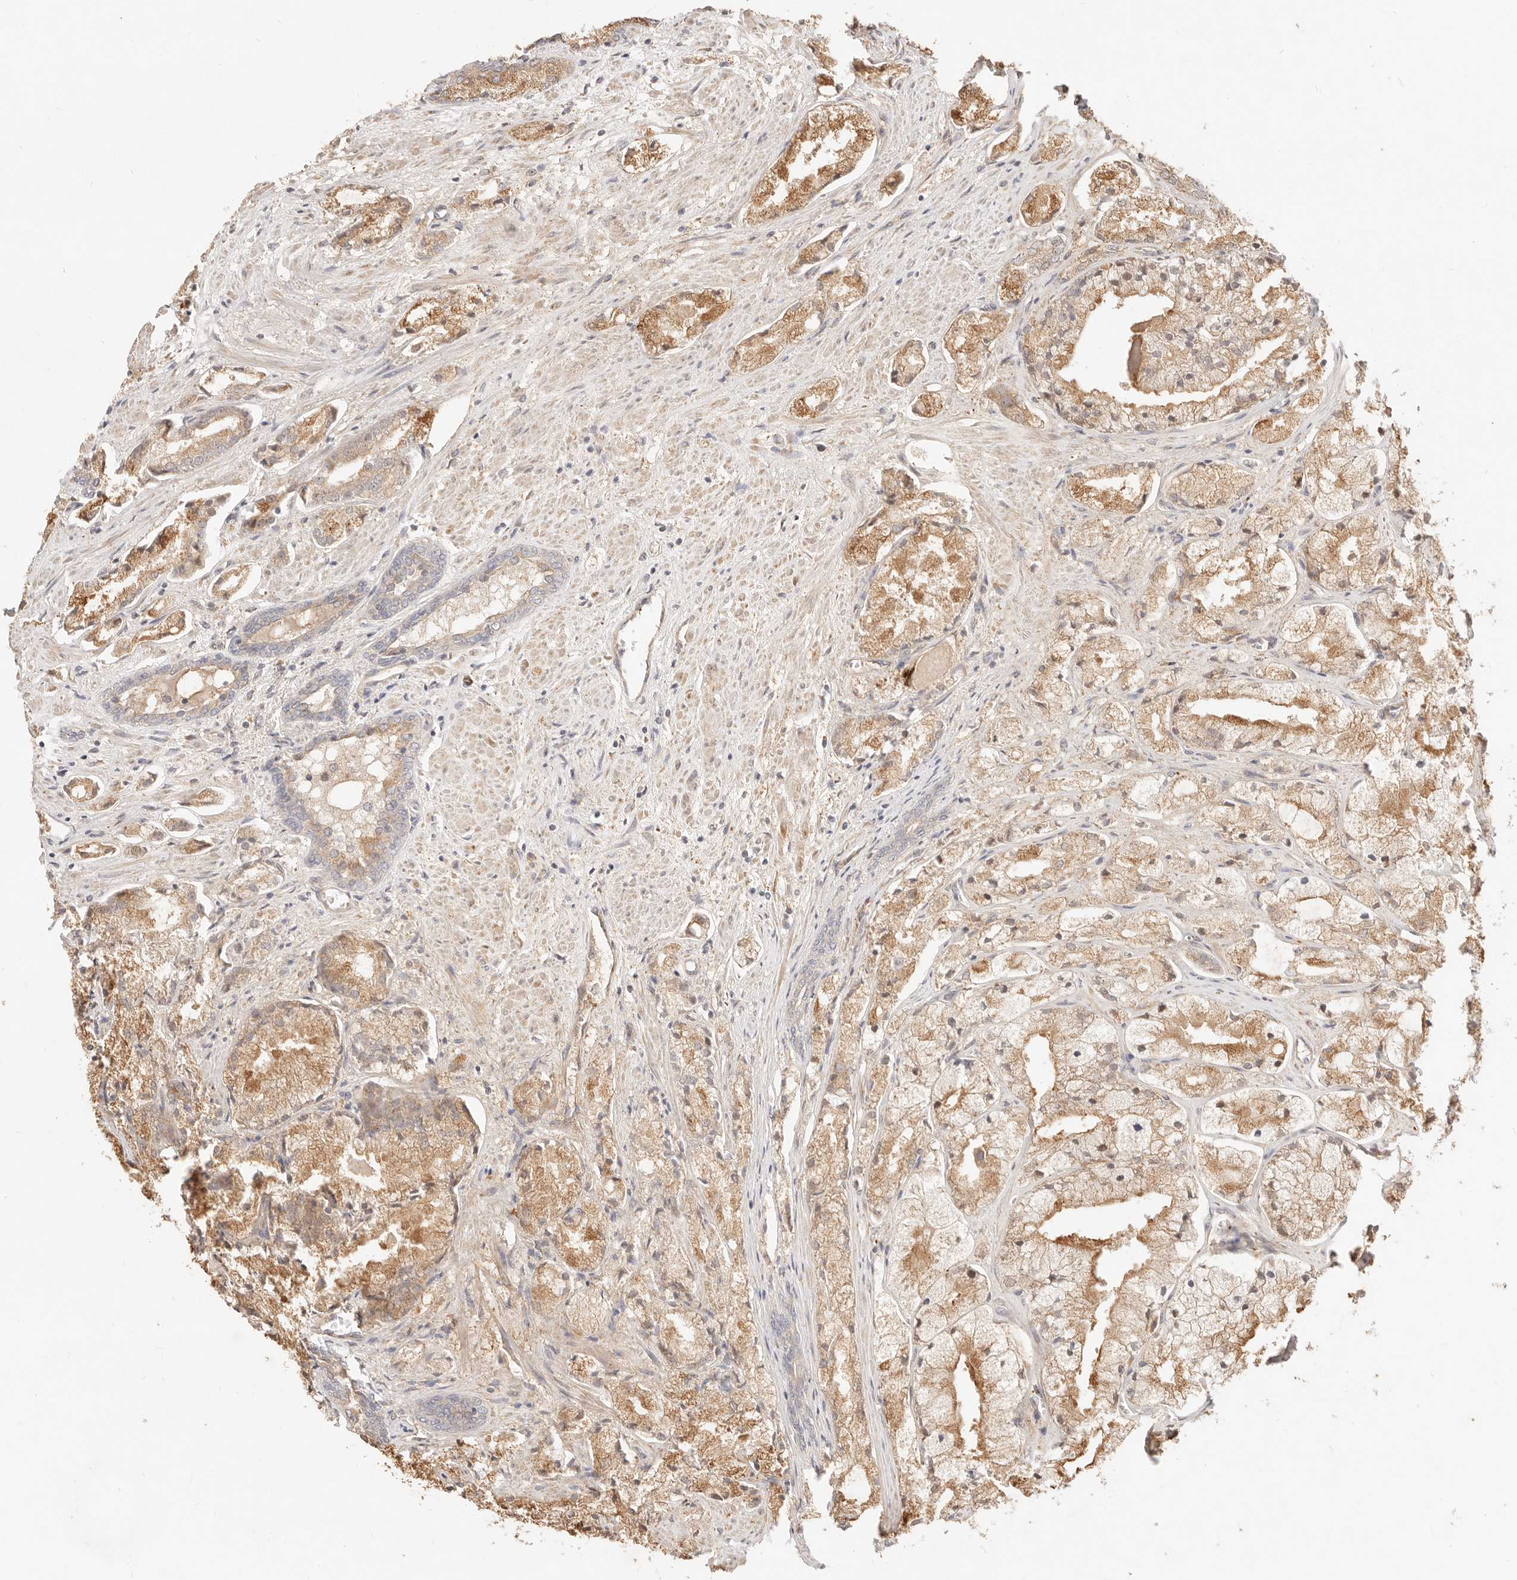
{"staining": {"intensity": "moderate", "quantity": ">75%", "location": "cytoplasmic/membranous"}, "tissue": "prostate cancer", "cell_type": "Tumor cells", "image_type": "cancer", "snomed": [{"axis": "morphology", "description": "Adenocarcinoma, High grade"}, {"axis": "topography", "description": "Prostate"}], "caption": "Prostate adenocarcinoma (high-grade) was stained to show a protein in brown. There is medium levels of moderate cytoplasmic/membranous expression in about >75% of tumor cells. (brown staining indicates protein expression, while blue staining denotes nuclei).", "gene": "UBXN10", "patient": {"sex": "male", "age": 50}}